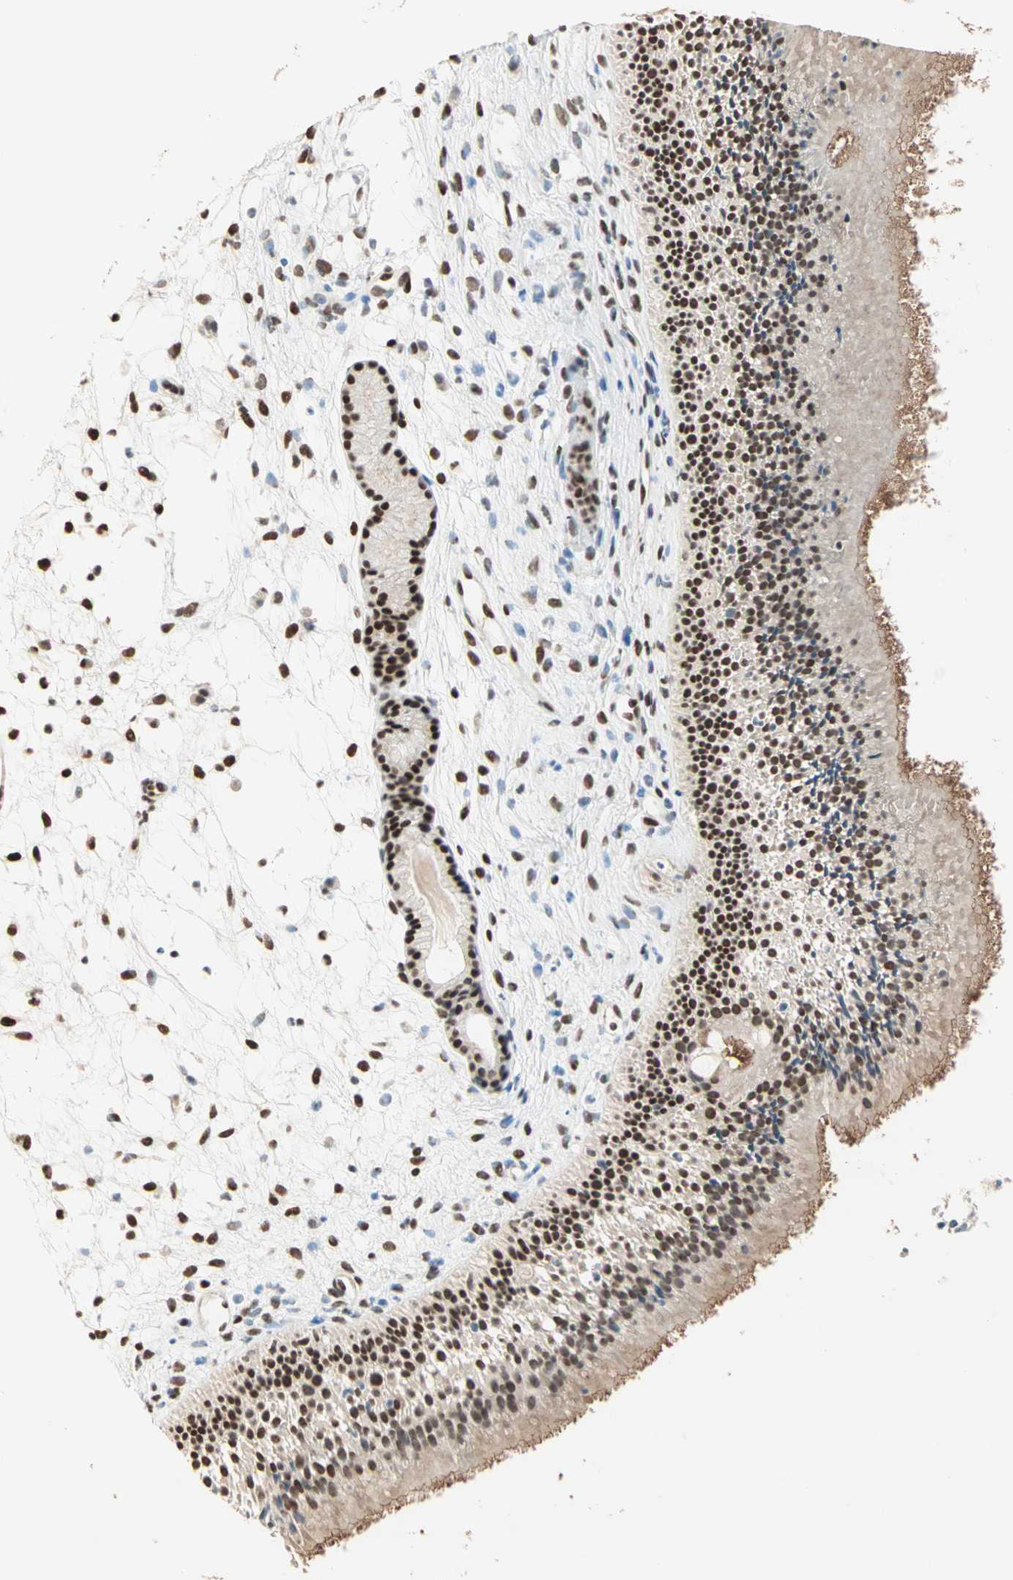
{"staining": {"intensity": "strong", "quantity": ">75%", "location": "cytoplasmic/membranous,nuclear"}, "tissue": "nasopharynx", "cell_type": "Respiratory epithelial cells", "image_type": "normal", "snomed": [{"axis": "morphology", "description": "Normal tissue, NOS"}, {"axis": "topography", "description": "Nasopharynx"}], "caption": "About >75% of respiratory epithelial cells in unremarkable human nasopharynx display strong cytoplasmic/membranous,nuclear protein positivity as visualized by brown immunohistochemical staining.", "gene": "BLM", "patient": {"sex": "female", "age": 54}}